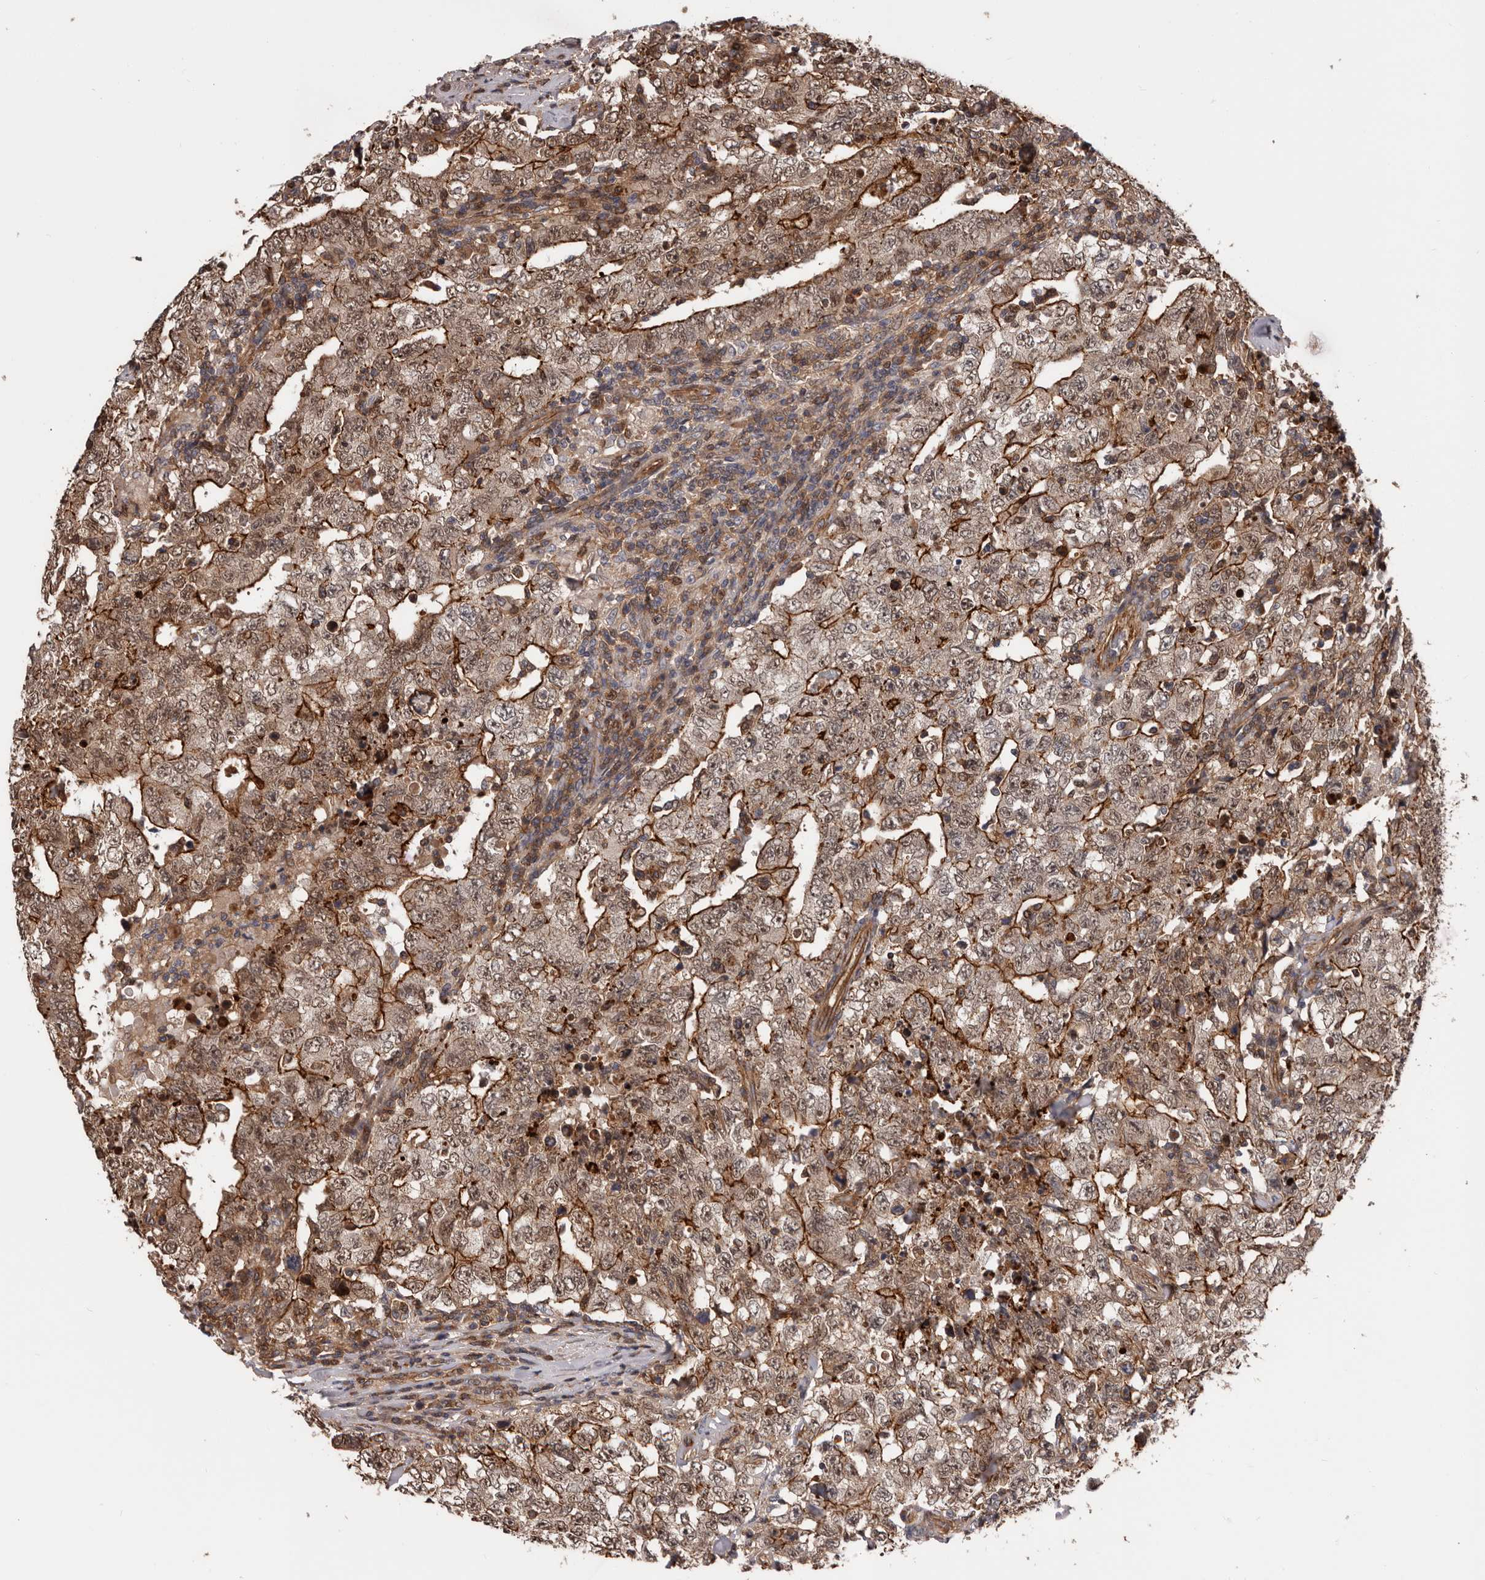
{"staining": {"intensity": "strong", "quantity": ">75%", "location": "cytoplasmic/membranous,nuclear"}, "tissue": "testis cancer", "cell_type": "Tumor cells", "image_type": "cancer", "snomed": [{"axis": "morphology", "description": "Carcinoma, Embryonal, NOS"}, {"axis": "topography", "description": "Testis"}], "caption": "This histopathology image shows embryonal carcinoma (testis) stained with immunohistochemistry (IHC) to label a protein in brown. The cytoplasmic/membranous and nuclear of tumor cells show strong positivity for the protein. Nuclei are counter-stained blue.", "gene": "PNRC2", "patient": {"sex": "male", "age": 26}}